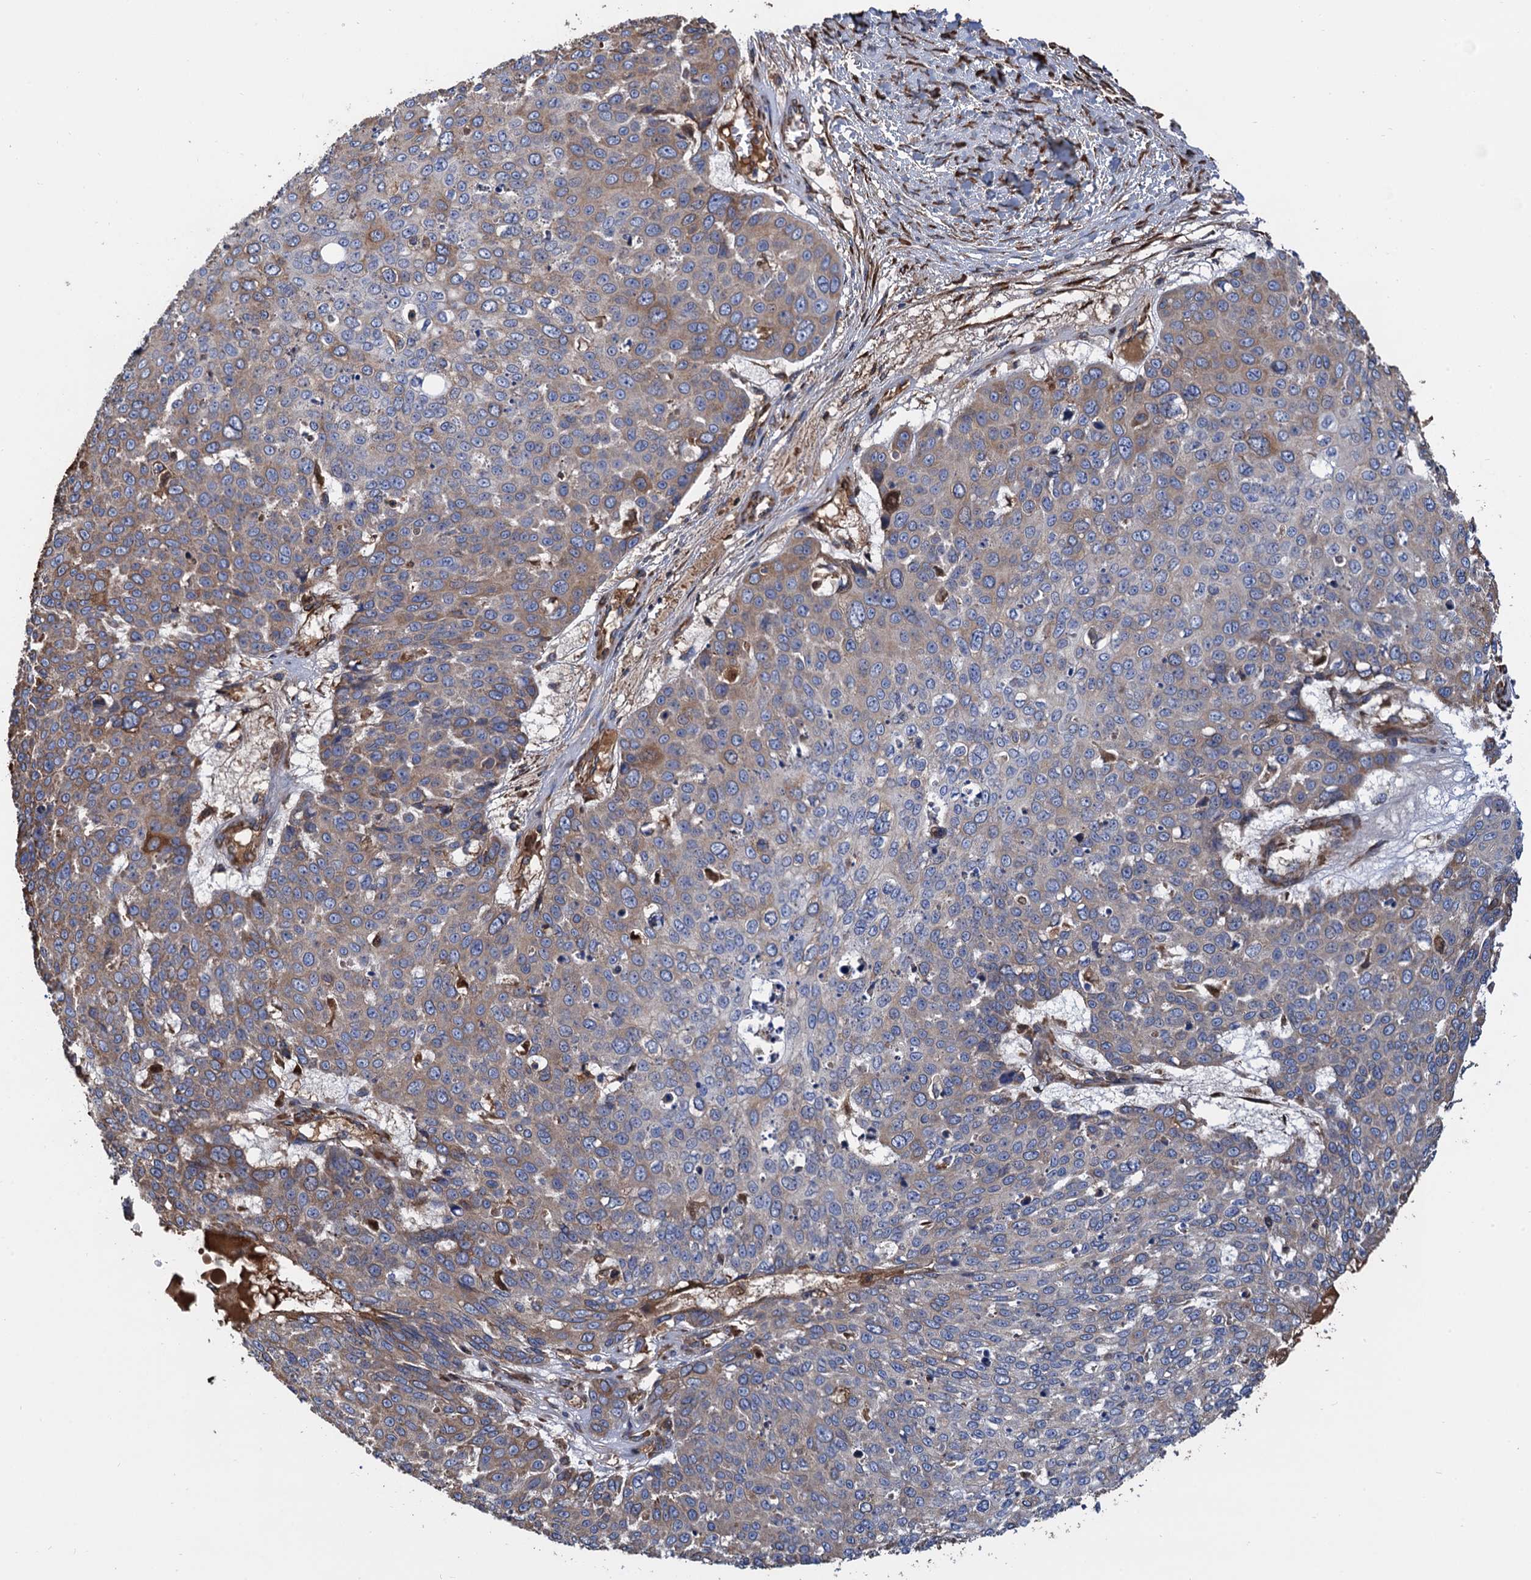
{"staining": {"intensity": "weak", "quantity": "25%-75%", "location": "cytoplasmic/membranous"}, "tissue": "skin cancer", "cell_type": "Tumor cells", "image_type": "cancer", "snomed": [{"axis": "morphology", "description": "Squamous cell carcinoma, NOS"}, {"axis": "topography", "description": "Skin"}], "caption": "DAB (3,3'-diaminobenzidine) immunohistochemical staining of skin cancer (squamous cell carcinoma) demonstrates weak cytoplasmic/membranous protein staining in about 25%-75% of tumor cells.", "gene": "CNNM1", "patient": {"sex": "male", "age": 71}}